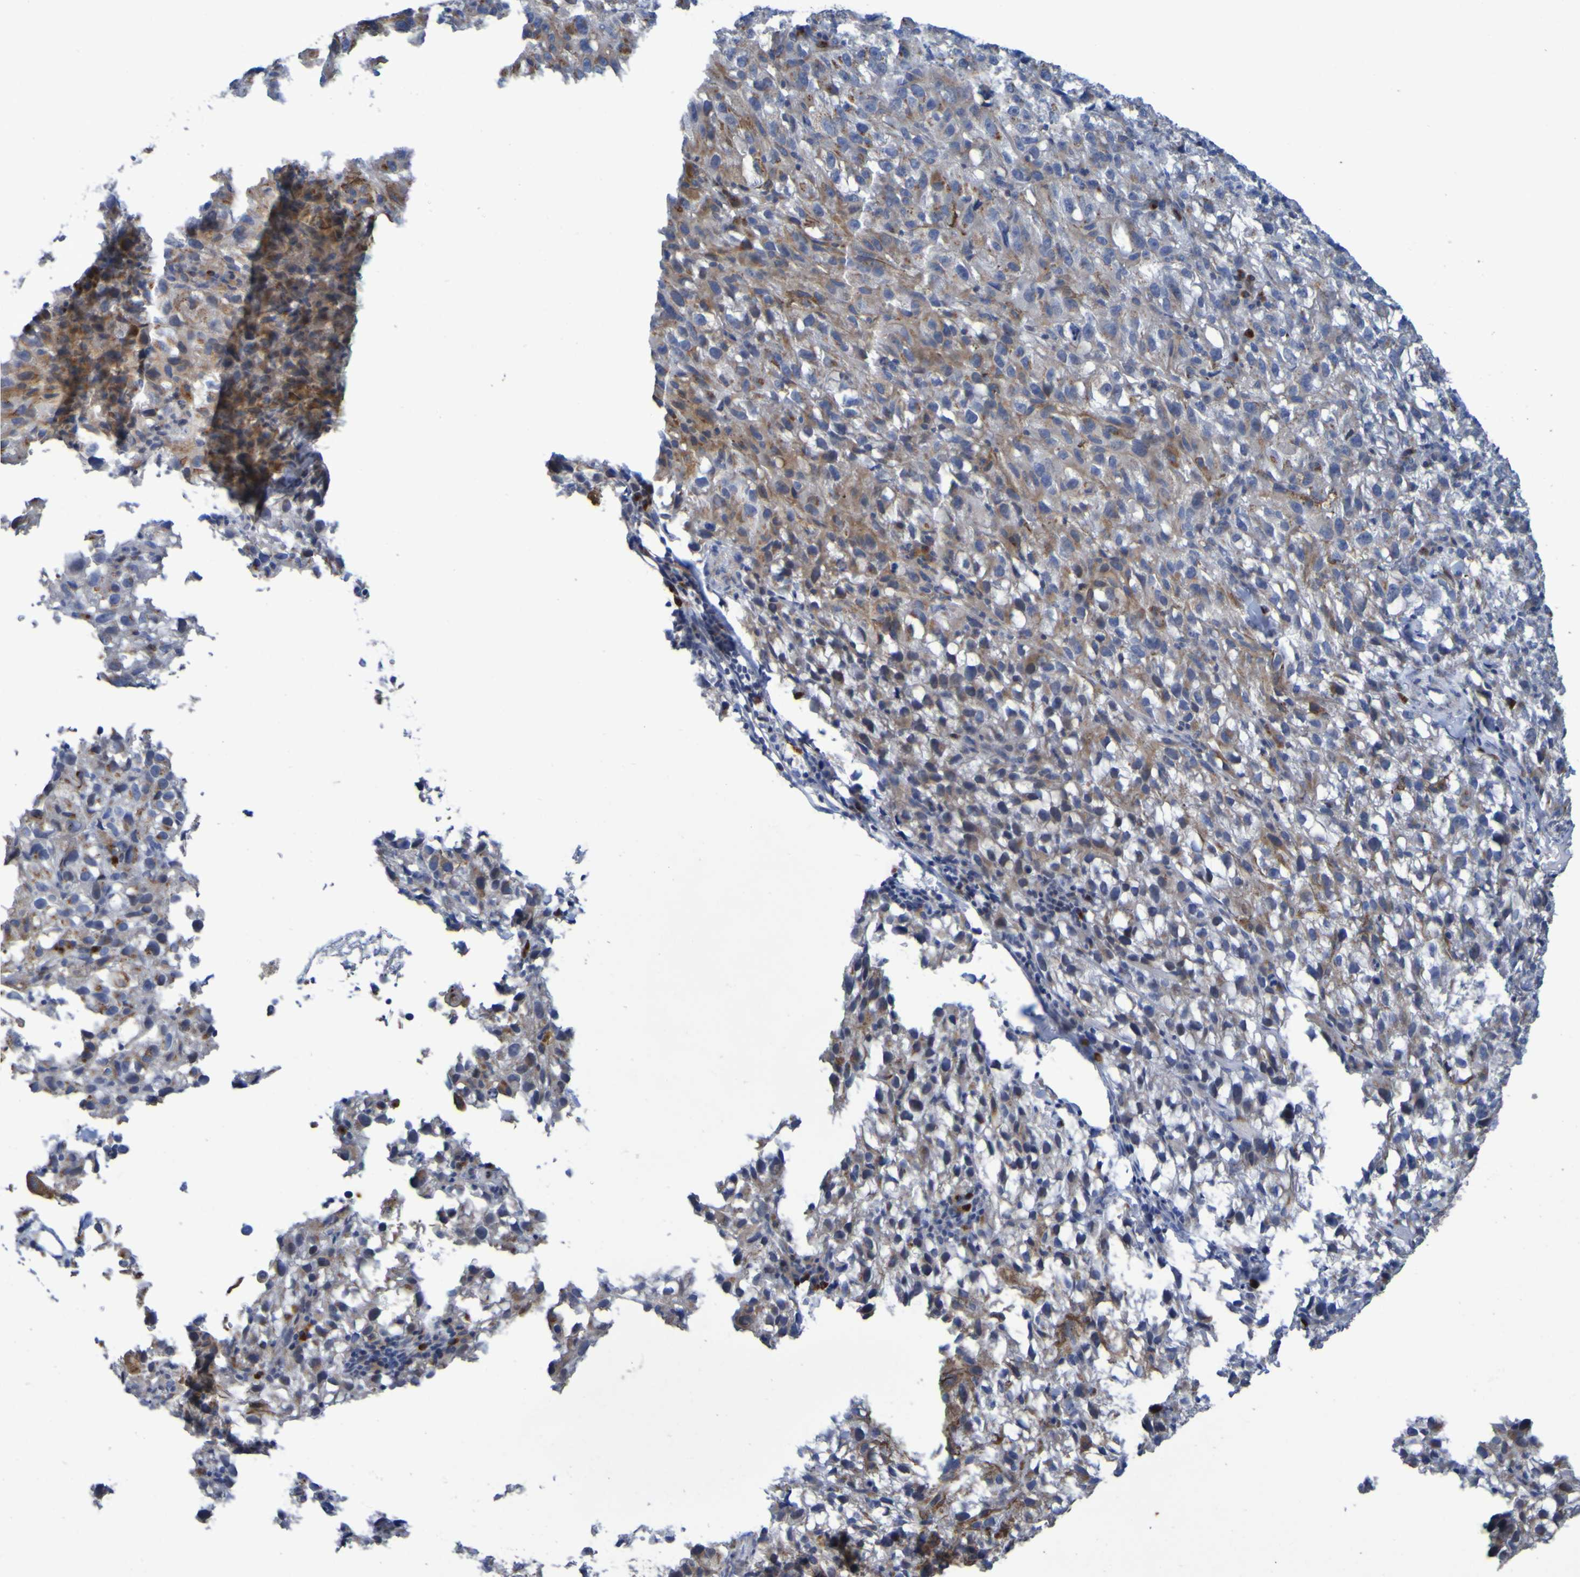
{"staining": {"intensity": "moderate", "quantity": "25%-75%", "location": "cytoplasmic/membranous"}, "tissue": "melanoma", "cell_type": "Tumor cells", "image_type": "cancer", "snomed": [{"axis": "morphology", "description": "Malignant melanoma, NOS"}, {"axis": "topography", "description": "Skin"}], "caption": "A photomicrograph of malignant melanoma stained for a protein demonstrates moderate cytoplasmic/membranous brown staining in tumor cells.", "gene": "C11orf24", "patient": {"sex": "female", "age": 104}}